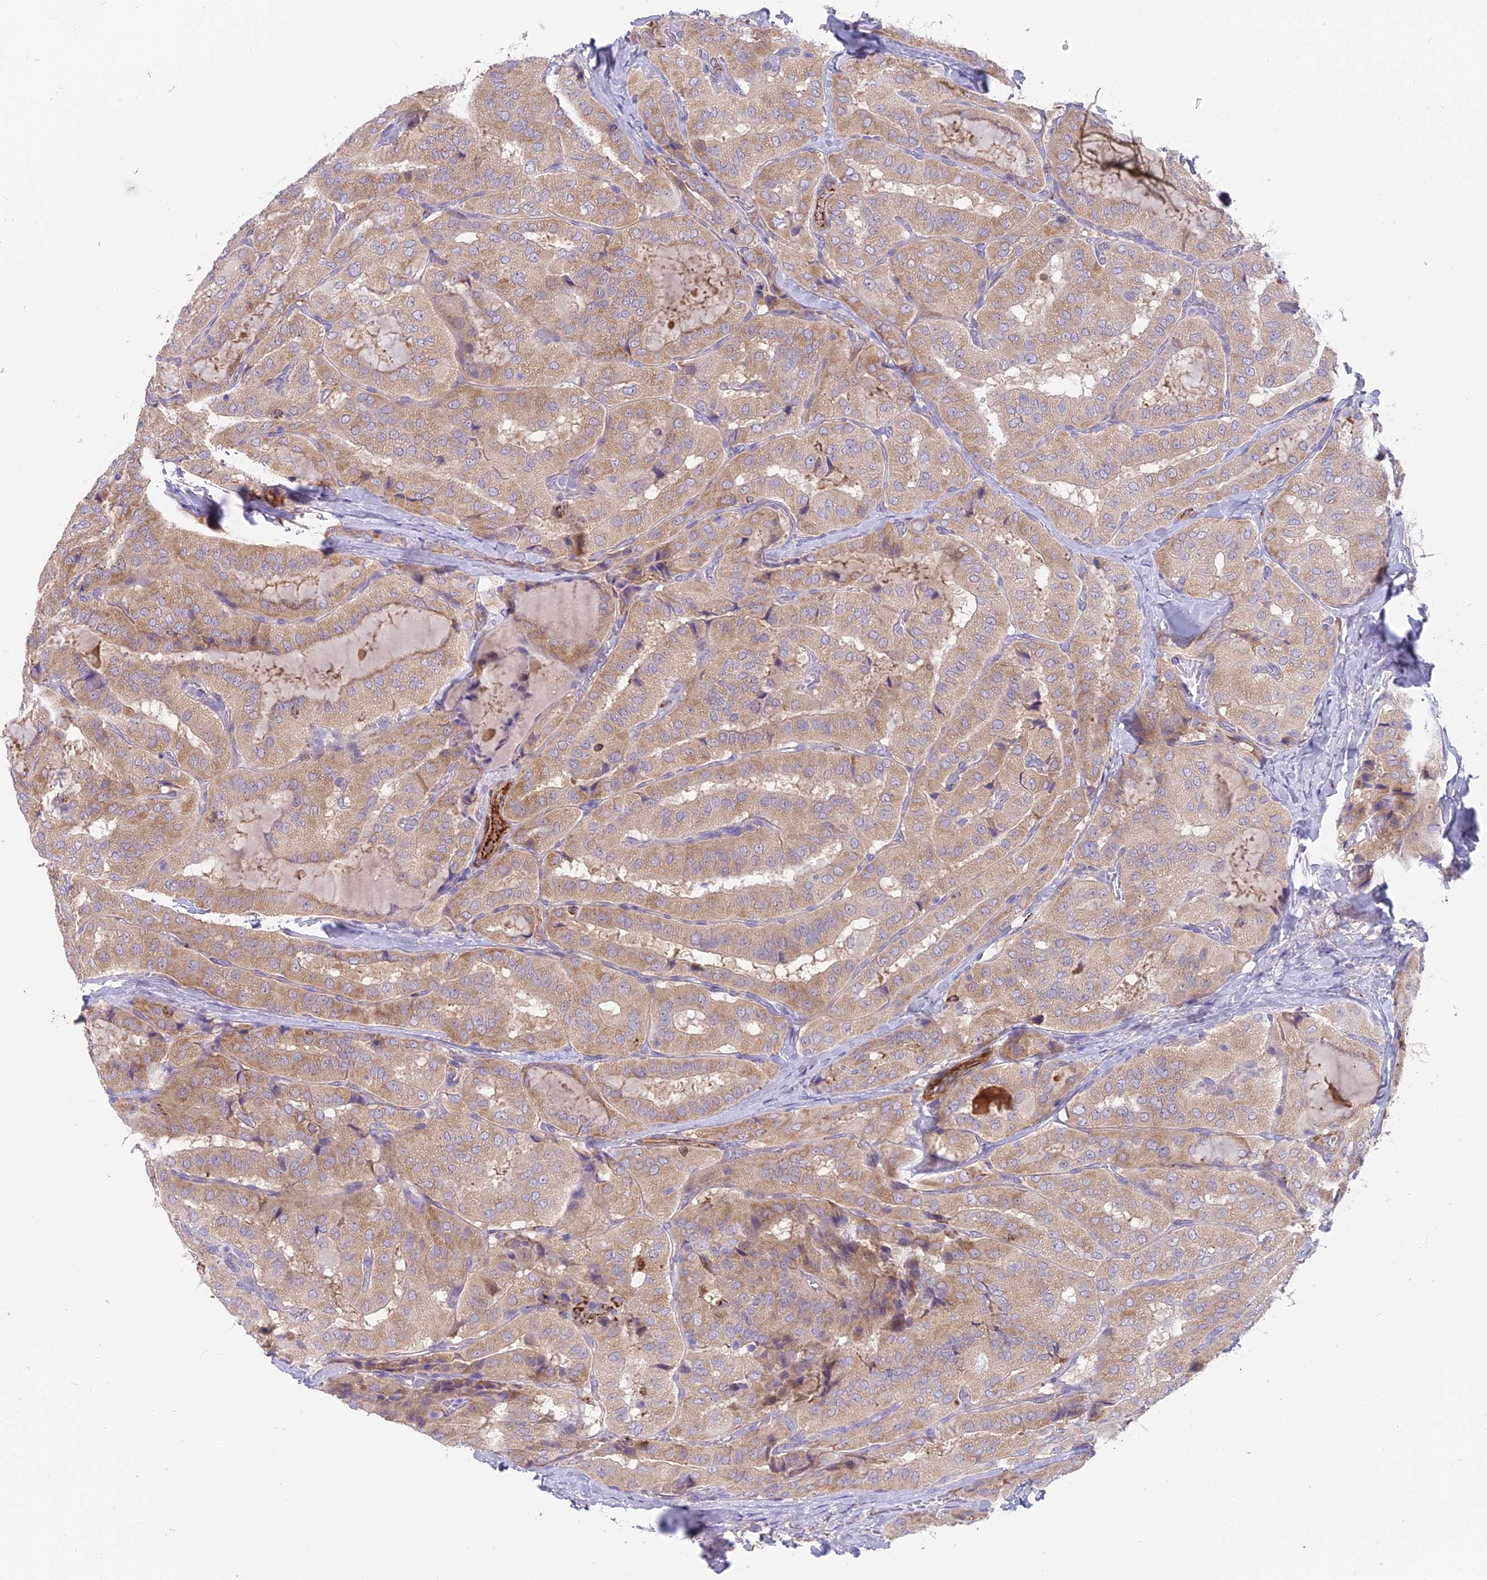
{"staining": {"intensity": "moderate", "quantity": ">75%", "location": "cytoplasmic/membranous"}, "tissue": "thyroid cancer", "cell_type": "Tumor cells", "image_type": "cancer", "snomed": [{"axis": "morphology", "description": "Normal tissue, NOS"}, {"axis": "morphology", "description": "Papillary adenocarcinoma, NOS"}, {"axis": "topography", "description": "Thyroid gland"}], "caption": "The histopathology image reveals immunohistochemical staining of papillary adenocarcinoma (thyroid). There is moderate cytoplasmic/membranous expression is appreciated in approximately >75% of tumor cells. (DAB (3,3'-diaminobenzidine) IHC, brown staining for protein, blue staining for nuclei).", "gene": "TIGD6", "patient": {"sex": "female", "age": 59}}